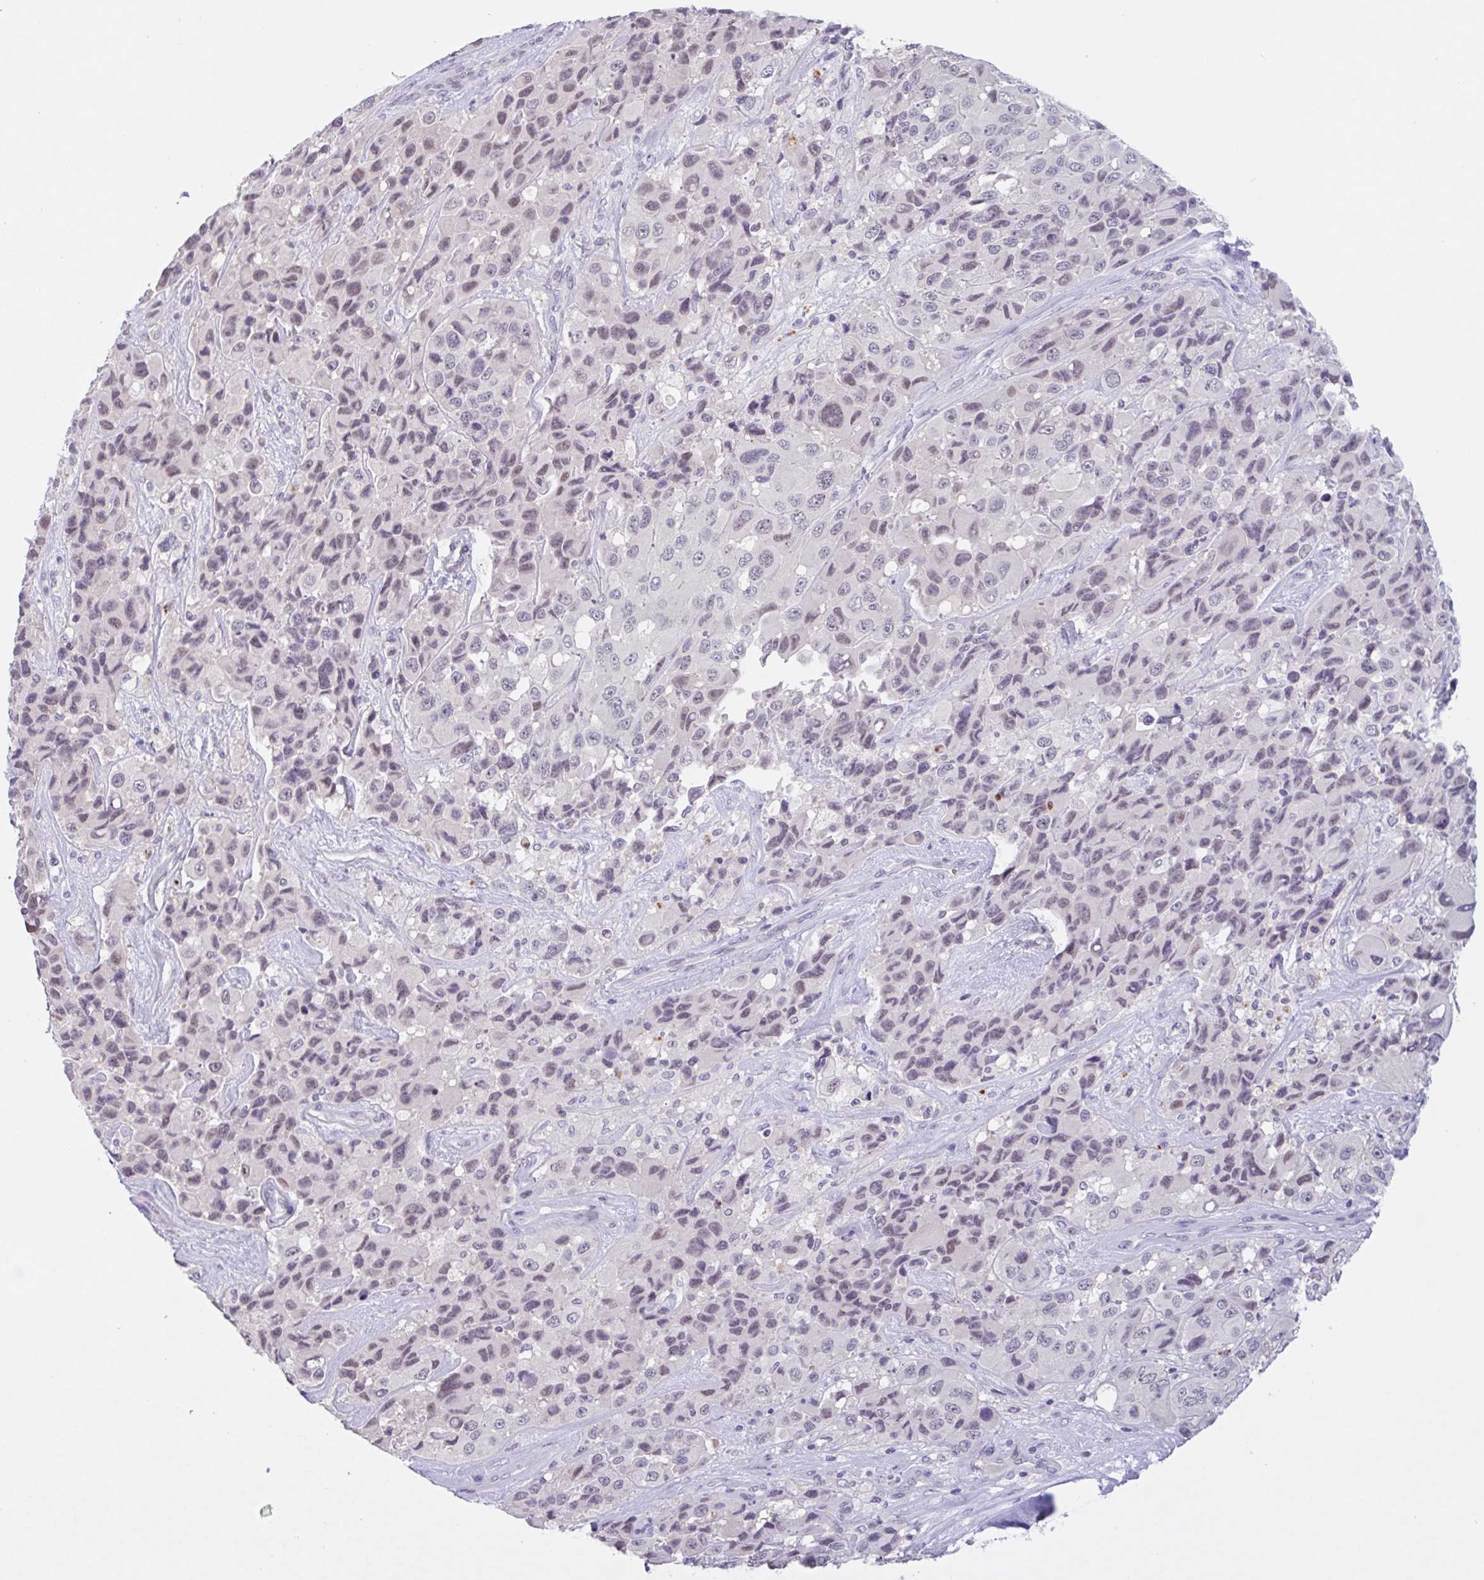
{"staining": {"intensity": "weak", "quantity": "25%-75%", "location": "nuclear"}, "tissue": "melanoma", "cell_type": "Tumor cells", "image_type": "cancer", "snomed": [{"axis": "morphology", "description": "Malignant melanoma, Metastatic site"}, {"axis": "topography", "description": "Lymph node"}], "caption": "Weak nuclear protein staining is appreciated in about 25%-75% of tumor cells in melanoma.", "gene": "RHAG", "patient": {"sex": "female", "age": 65}}